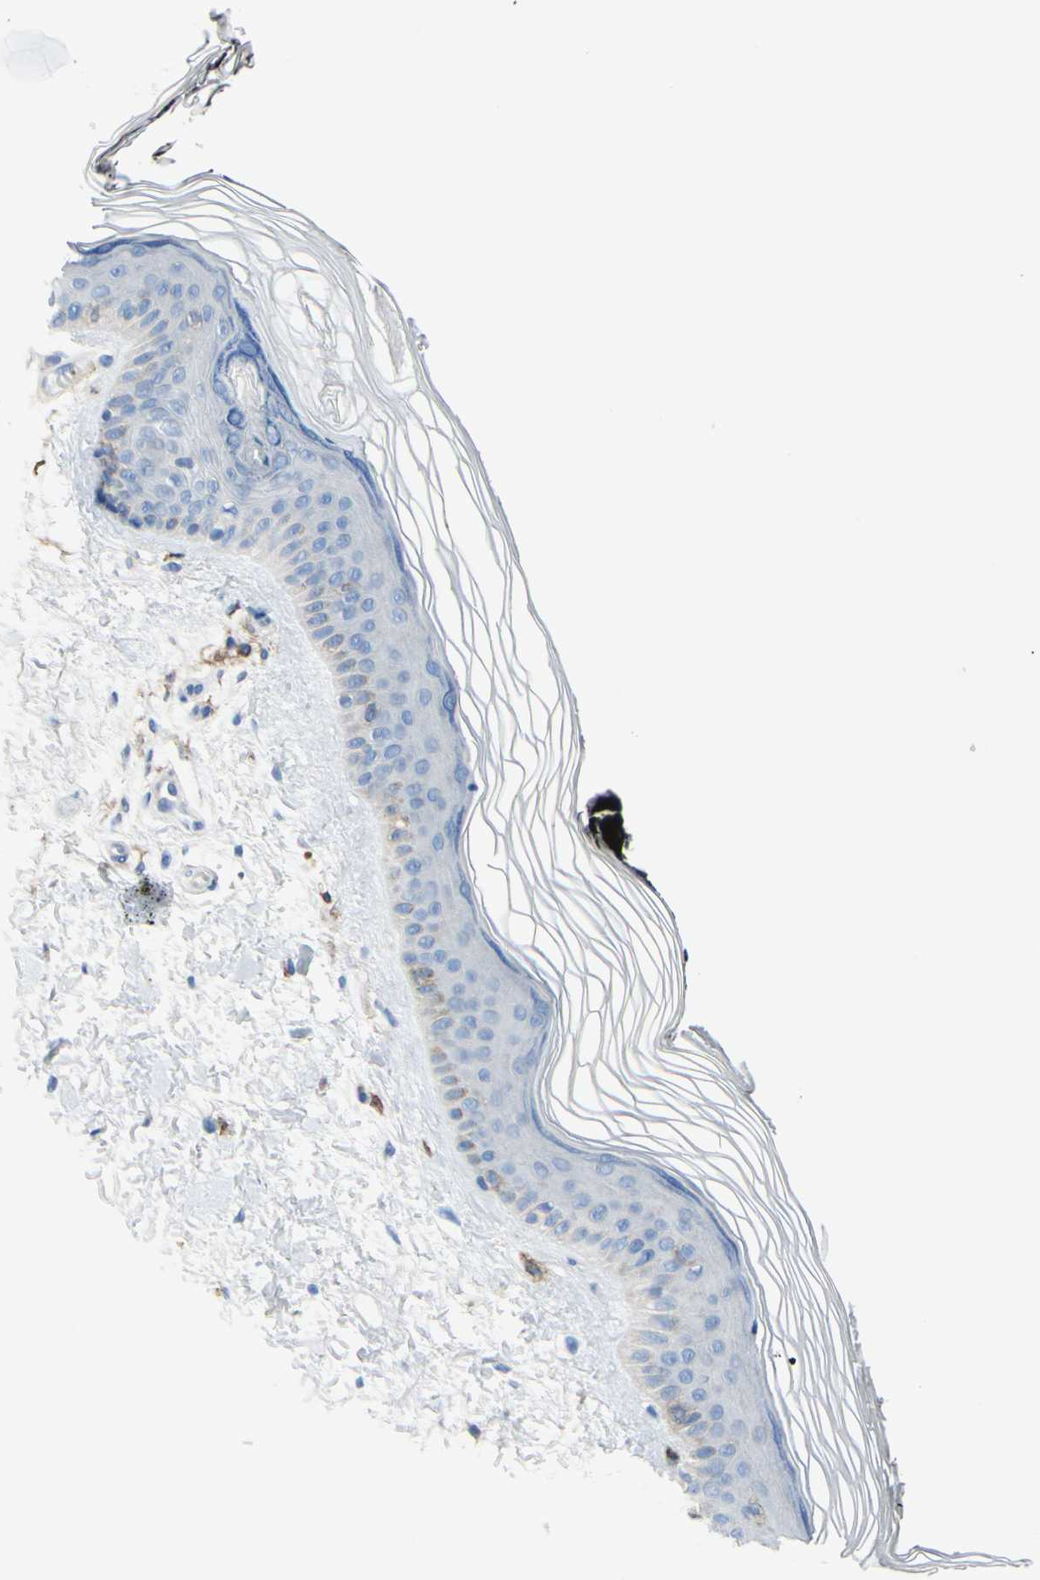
{"staining": {"intensity": "negative", "quantity": "none", "location": "none"}, "tissue": "skin", "cell_type": "Fibroblasts", "image_type": "normal", "snomed": [{"axis": "morphology", "description": "Normal tissue, NOS"}, {"axis": "topography", "description": "Skin"}], "caption": "A micrograph of skin stained for a protein shows no brown staining in fibroblasts. (DAB (3,3'-diaminobenzidine) immunohistochemistry (IHC) visualized using brightfield microscopy, high magnification).", "gene": "FCGR2A", "patient": {"sex": "female", "age": 19}}